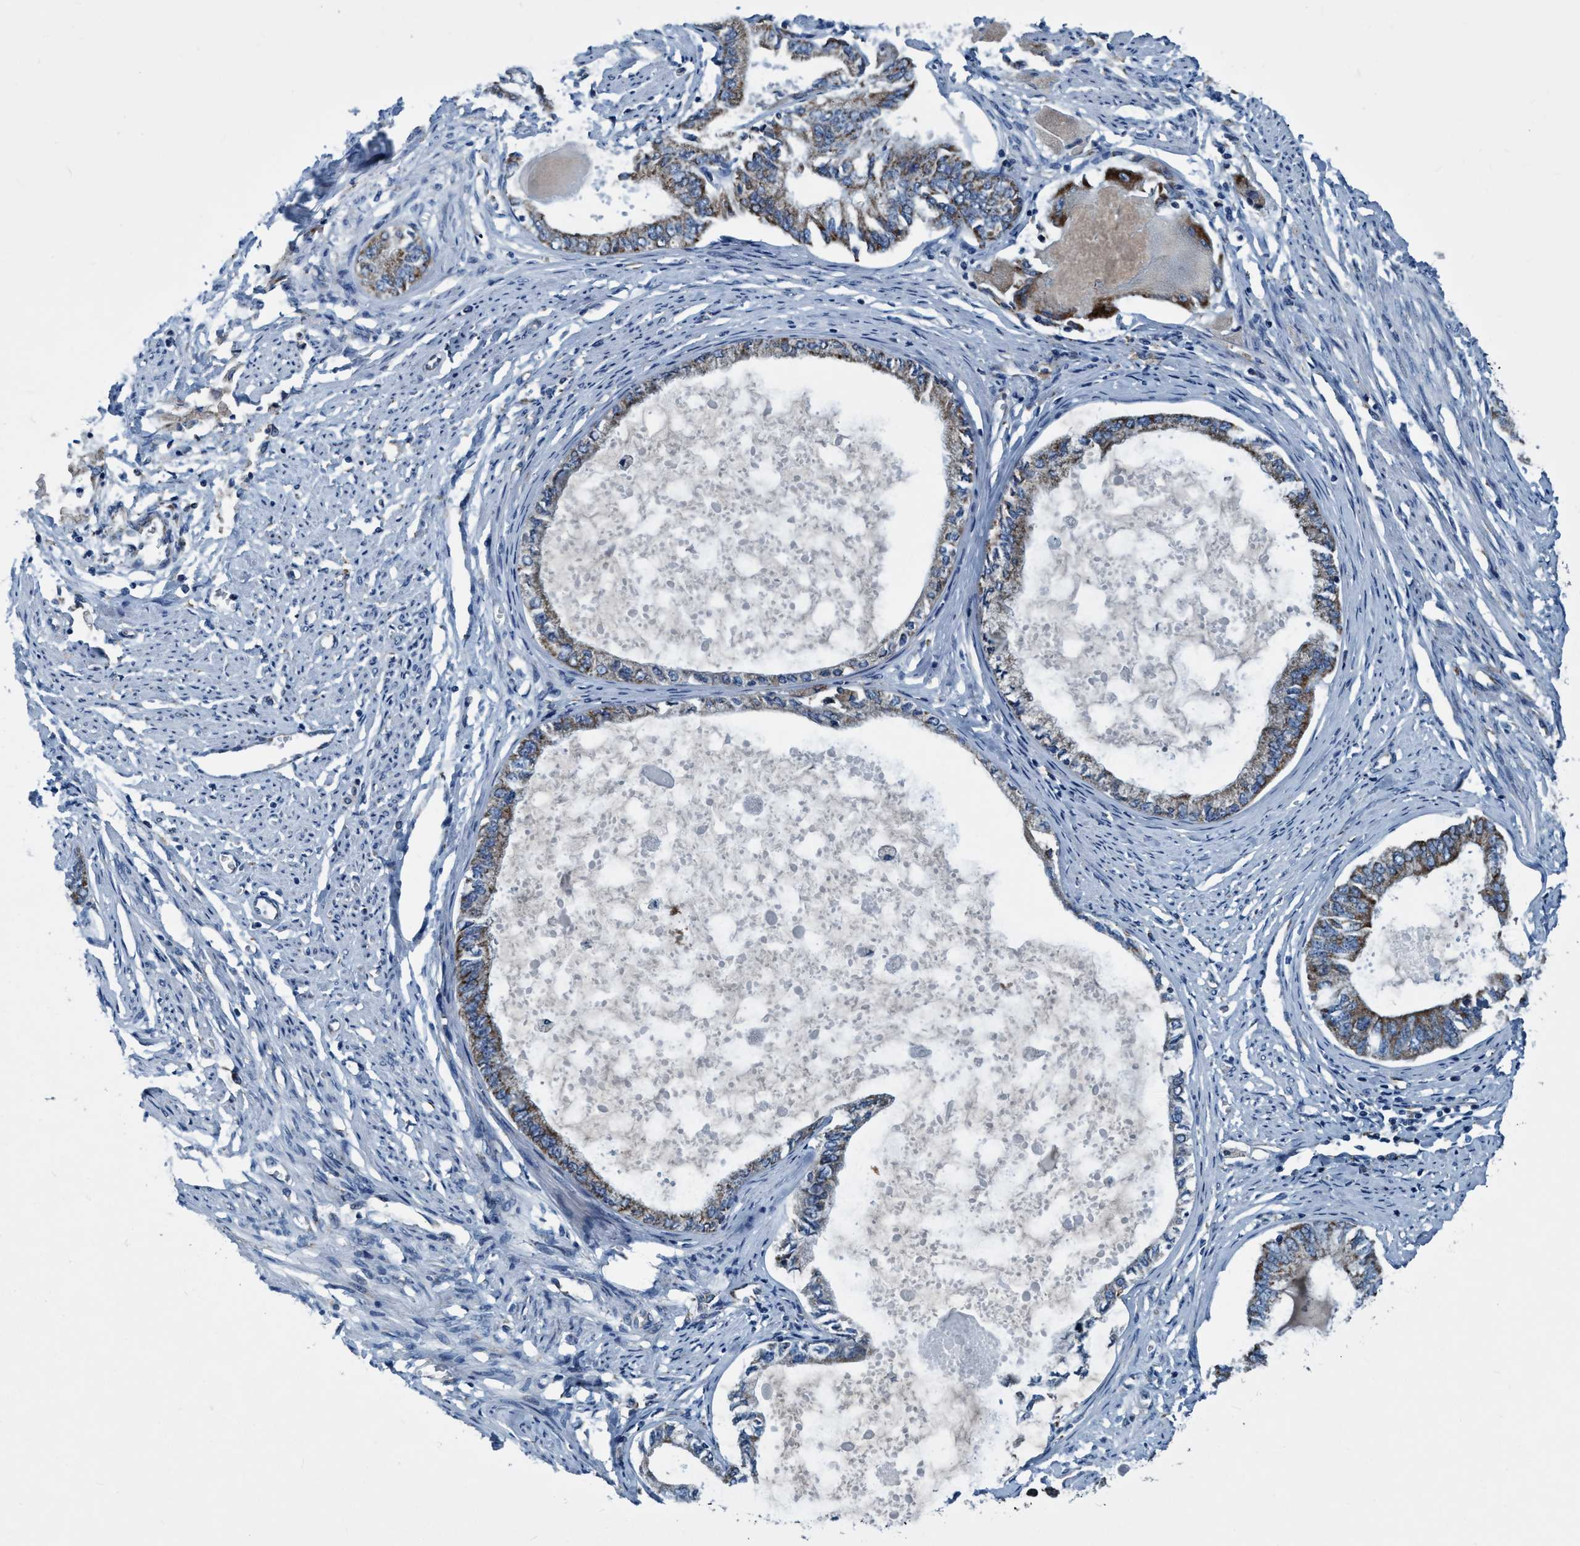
{"staining": {"intensity": "moderate", "quantity": "25%-75%", "location": "cytoplasmic/membranous"}, "tissue": "endometrial cancer", "cell_type": "Tumor cells", "image_type": "cancer", "snomed": [{"axis": "morphology", "description": "Adenocarcinoma, NOS"}, {"axis": "topography", "description": "Endometrium"}], "caption": "A high-resolution histopathology image shows immunohistochemistry (IHC) staining of endometrial adenocarcinoma, which exhibits moderate cytoplasmic/membranous staining in approximately 25%-75% of tumor cells. (DAB IHC with brightfield microscopy, high magnification).", "gene": "ARMC9", "patient": {"sex": "female", "age": 86}}